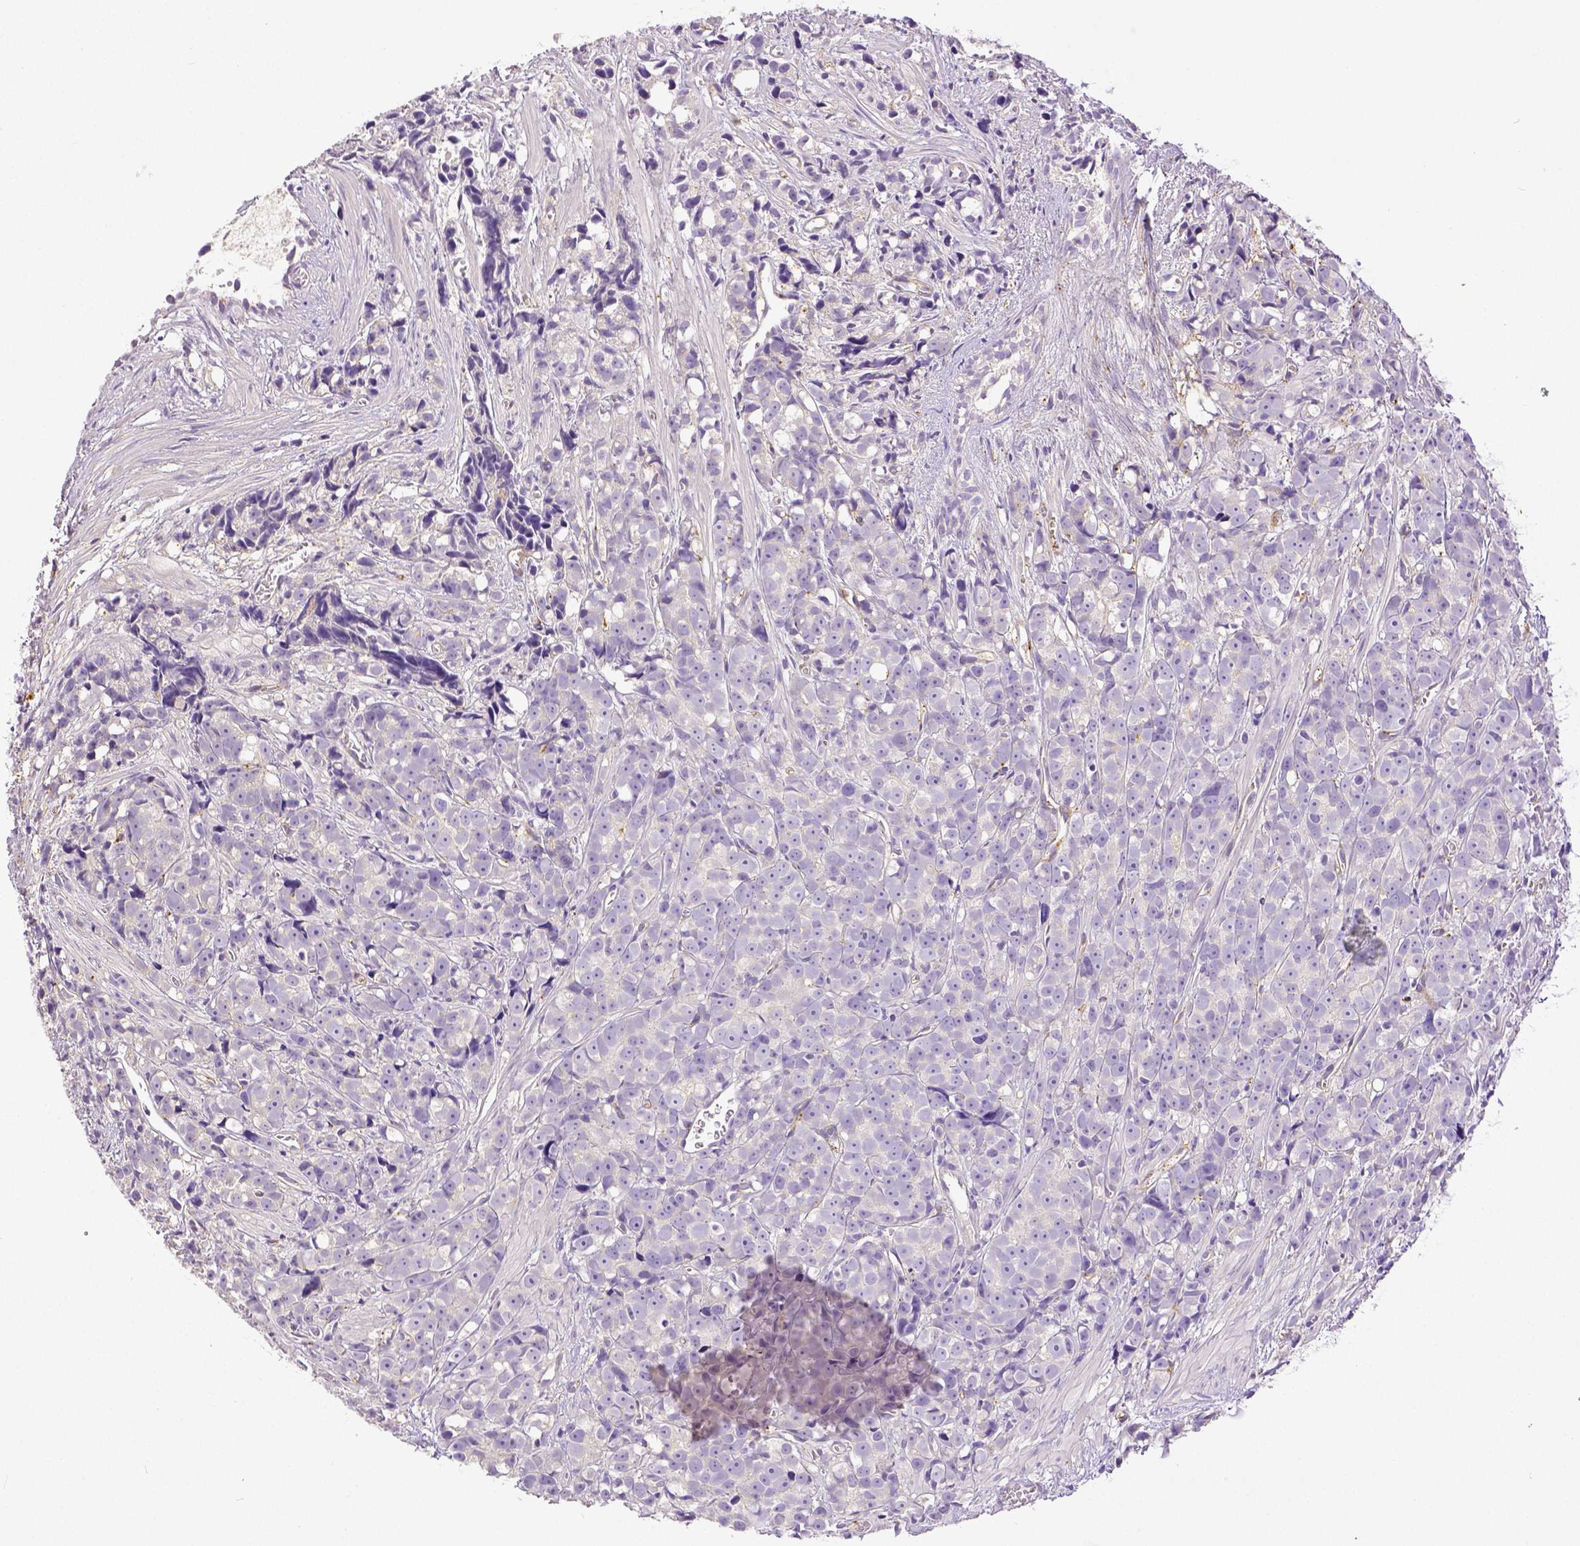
{"staining": {"intensity": "negative", "quantity": "none", "location": "none"}, "tissue": "prostate cancer", "cell_type": "Tumor cells", "image_type": "cancer", "snomed": [{"axis": "morphology", "description": "Adenocarcinoma, High grade"}, {"axis": "topography", "description": "Prostate"}], "caption": "High magnification brightfield microscopy of prostate high-grade adenocarcinoma stained with DAB (3,3'-diaminobenzidine) (brown) and counterstained with hematoxylin (blue): tumor cells show no significant staining. (Immunohistochemistry, brightfield microscopy, high magnification).", "gene": "THY1", "patient": {"sex": "male", "age": 77}}